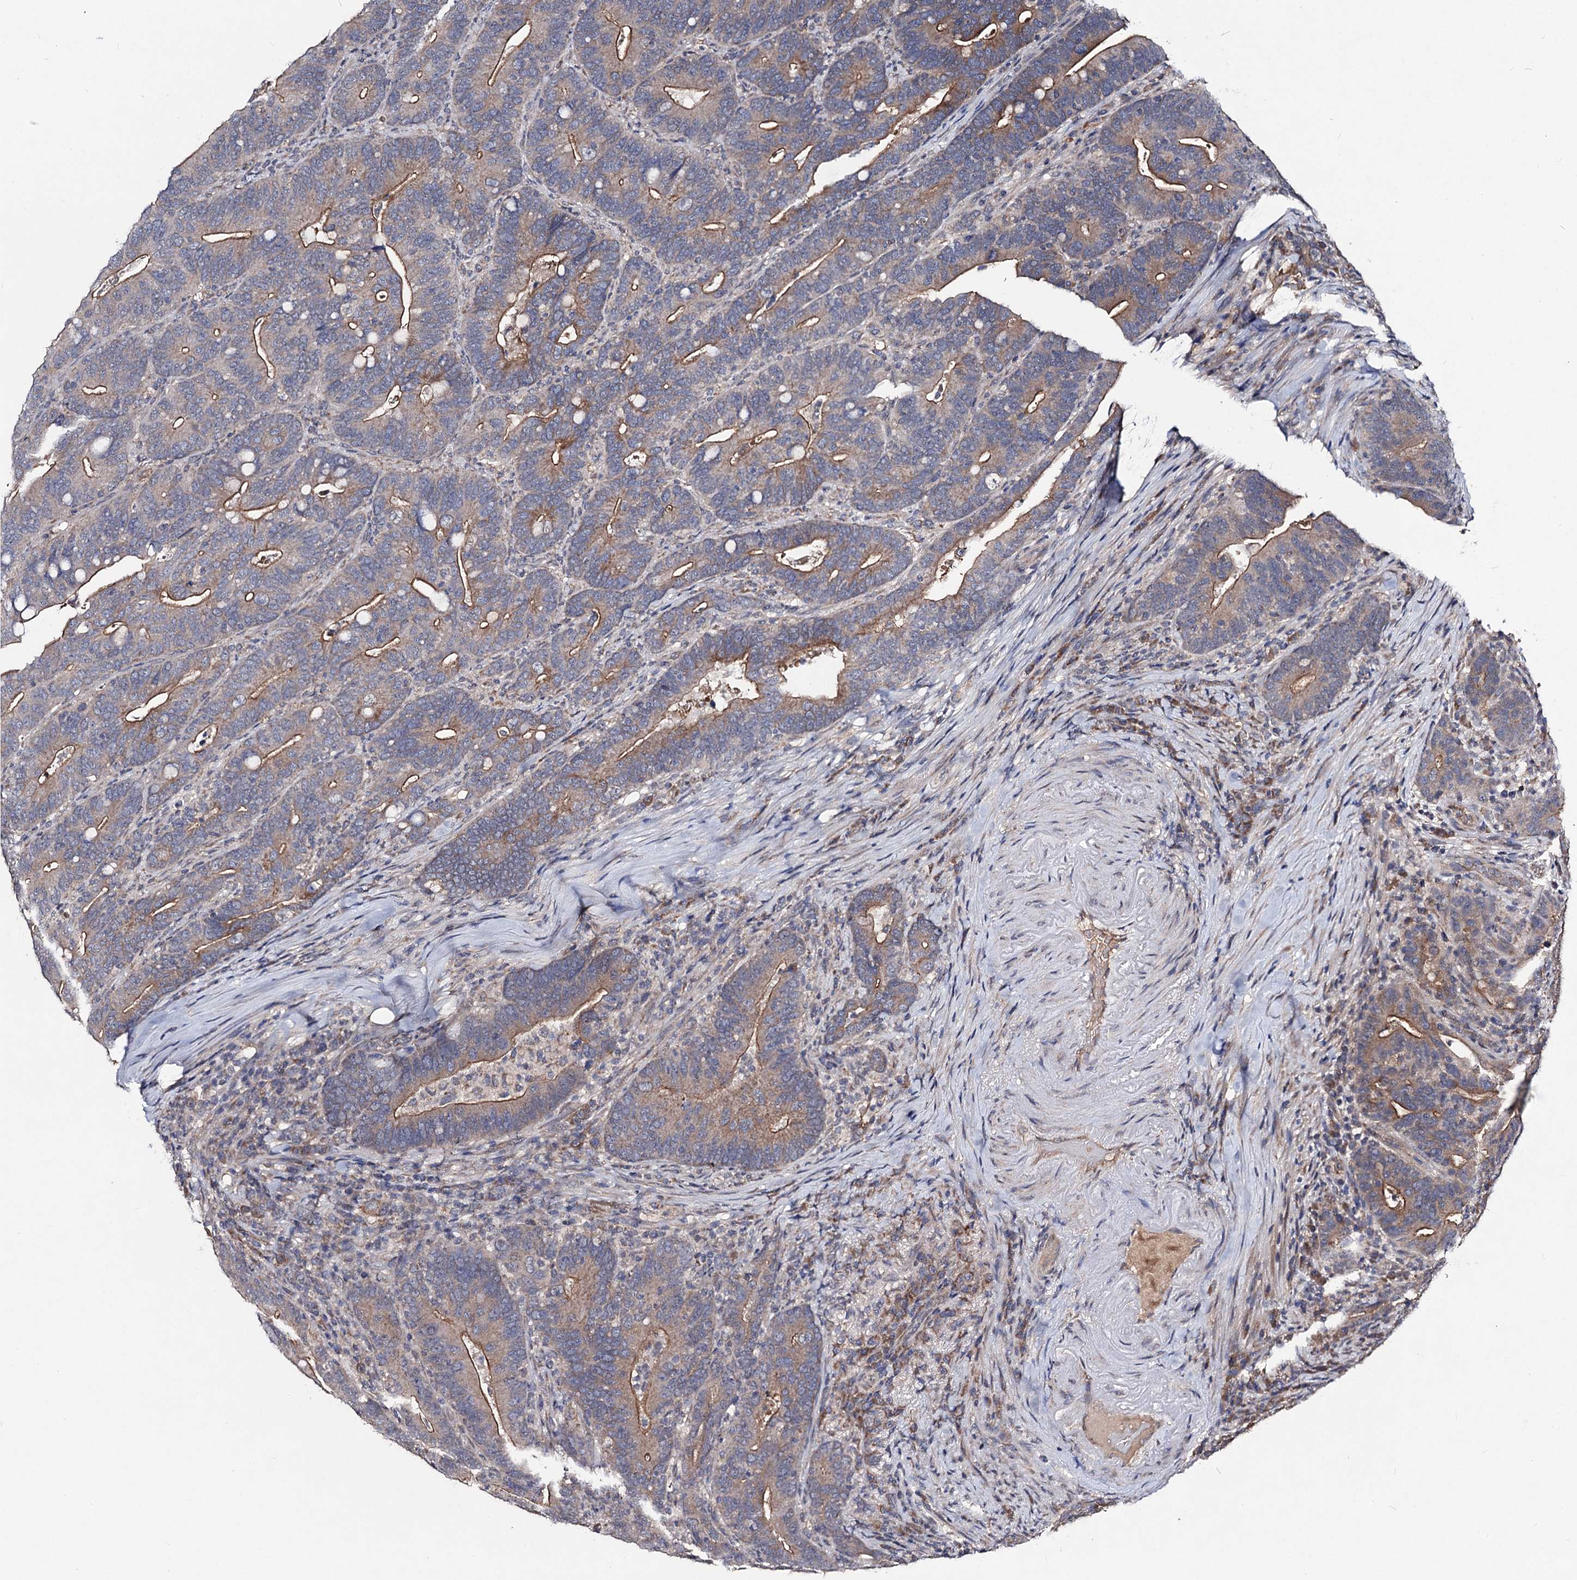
{"staining": {"intensity": "moderate", "quantity": ">75%", "location": "cytoplasmic/membranous"}, "tissue": "colorectal cancer", "cell_type": "Tumor cells", "image_type": "cancer", "snomed": [{"axis": "morphology", "description": "Adenocarcinoma, NOS"}, {"axis": "topography", "description": "Colon"}], "caption": "The image reveals a brown stain indicating the presence of a protein in the cytoplasmic/membranous of tumor cells in adenocarcinoma (colorectal). (Stains: DAB (3,3'-diaminobenzidine) in brown, nuclei in blue, Microscopy: brightfield microscopy at high magnification).", "gene": "VPS37D", "patient": {"sex": "female", "age": 66}}